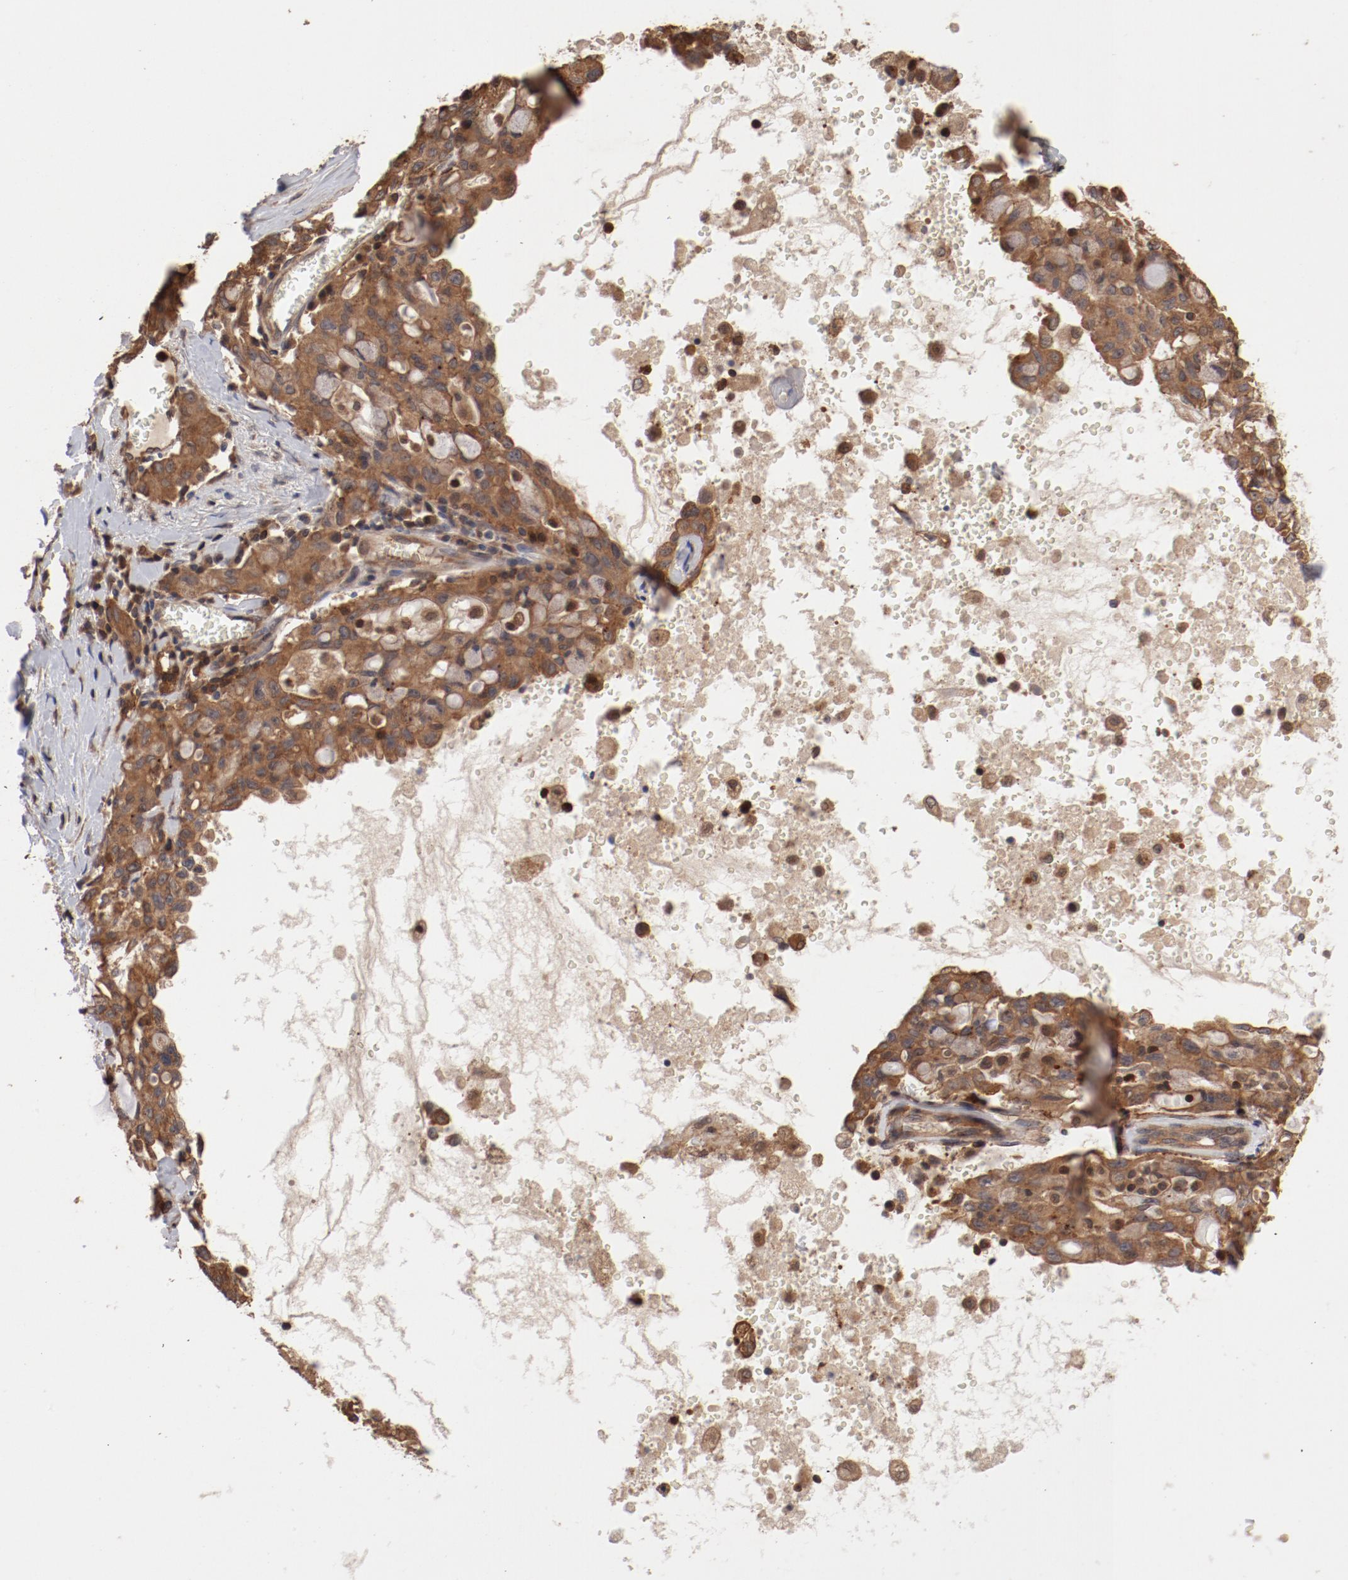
{"staining": {"intensity": "moderate", "quantity": ">75%", "location": "cytoplasmic/membranous"}, "tissue": "lung cancer", "cell_type": "Tumor cells", "image_type": "cancer", "snomed": [{"axis": "morphology", "description": "Adenocarcinoma, NOS"}, {"axis": "topography", "description": "Lung"}], "caption": "Protein staining of adenocarcinoma (lung) tissue displays moderate cytoplasmic/membranous staining in approximately >75% of tumor cells.", "gene": "GUF1", "patient": {"sex": "female", "age": 44}}